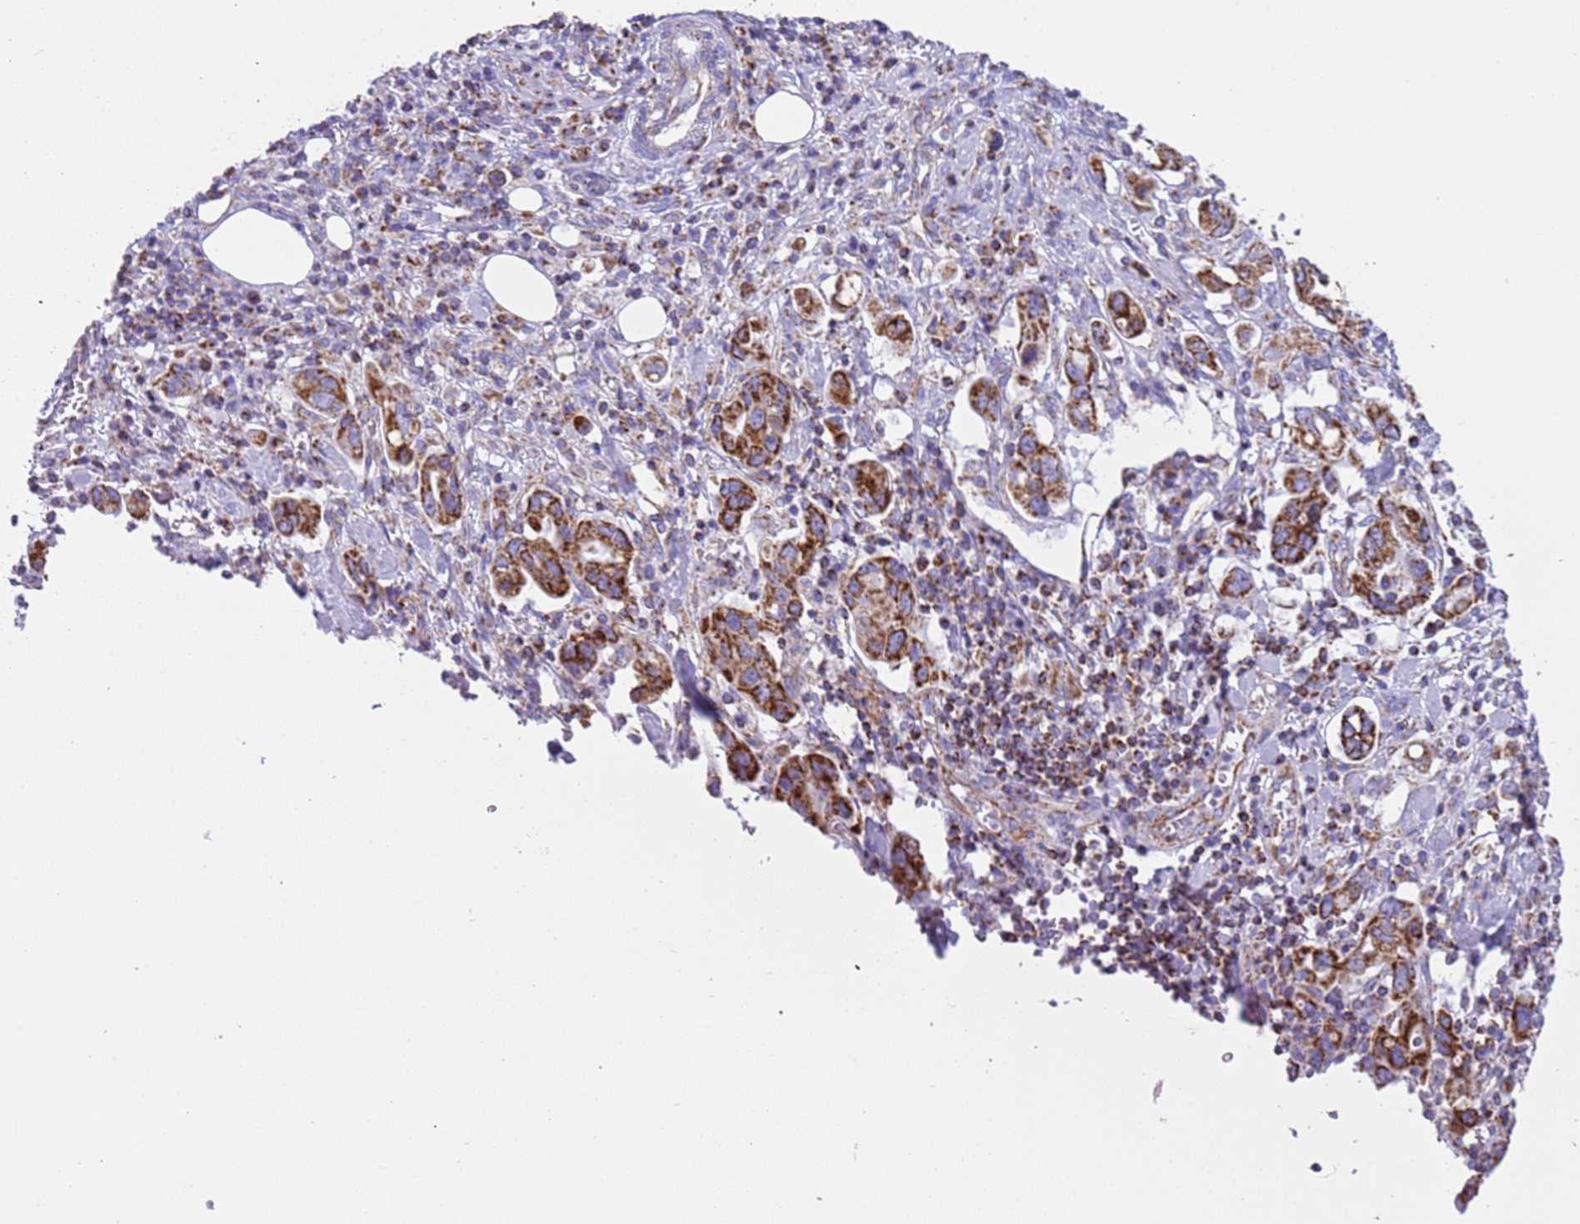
{"staining": {"intensity": "strong", "quantity": ">75%", "location": "cytoplasmic/membranous"}, "tissue": "stomach cancer", "cell_type": "Tumor cells", "image_type": "cancer", "snomed": [{"axis": "morphology", "description": "Adenocarcinoma, NOS"}, {"axis": "topography", "description": "Stomach, upper"}, {"axis": "topography", "description": "Stomach"}], "caption": "IHC staining of stomach cancer, which demonstrates high levels of strong cytoplasmic/membranous staining in approximately >75% of tumor cells indicating strong cytoplasmic/membranous protein positivity. The staining was performed using DAB (3,3'-diaminobenzidine) (brown) for protein detection and nuclei were counterstained in hematoxylin (blue).", "gene": "SUCLG2", "patient": {"sex": "male", "age": 62}}